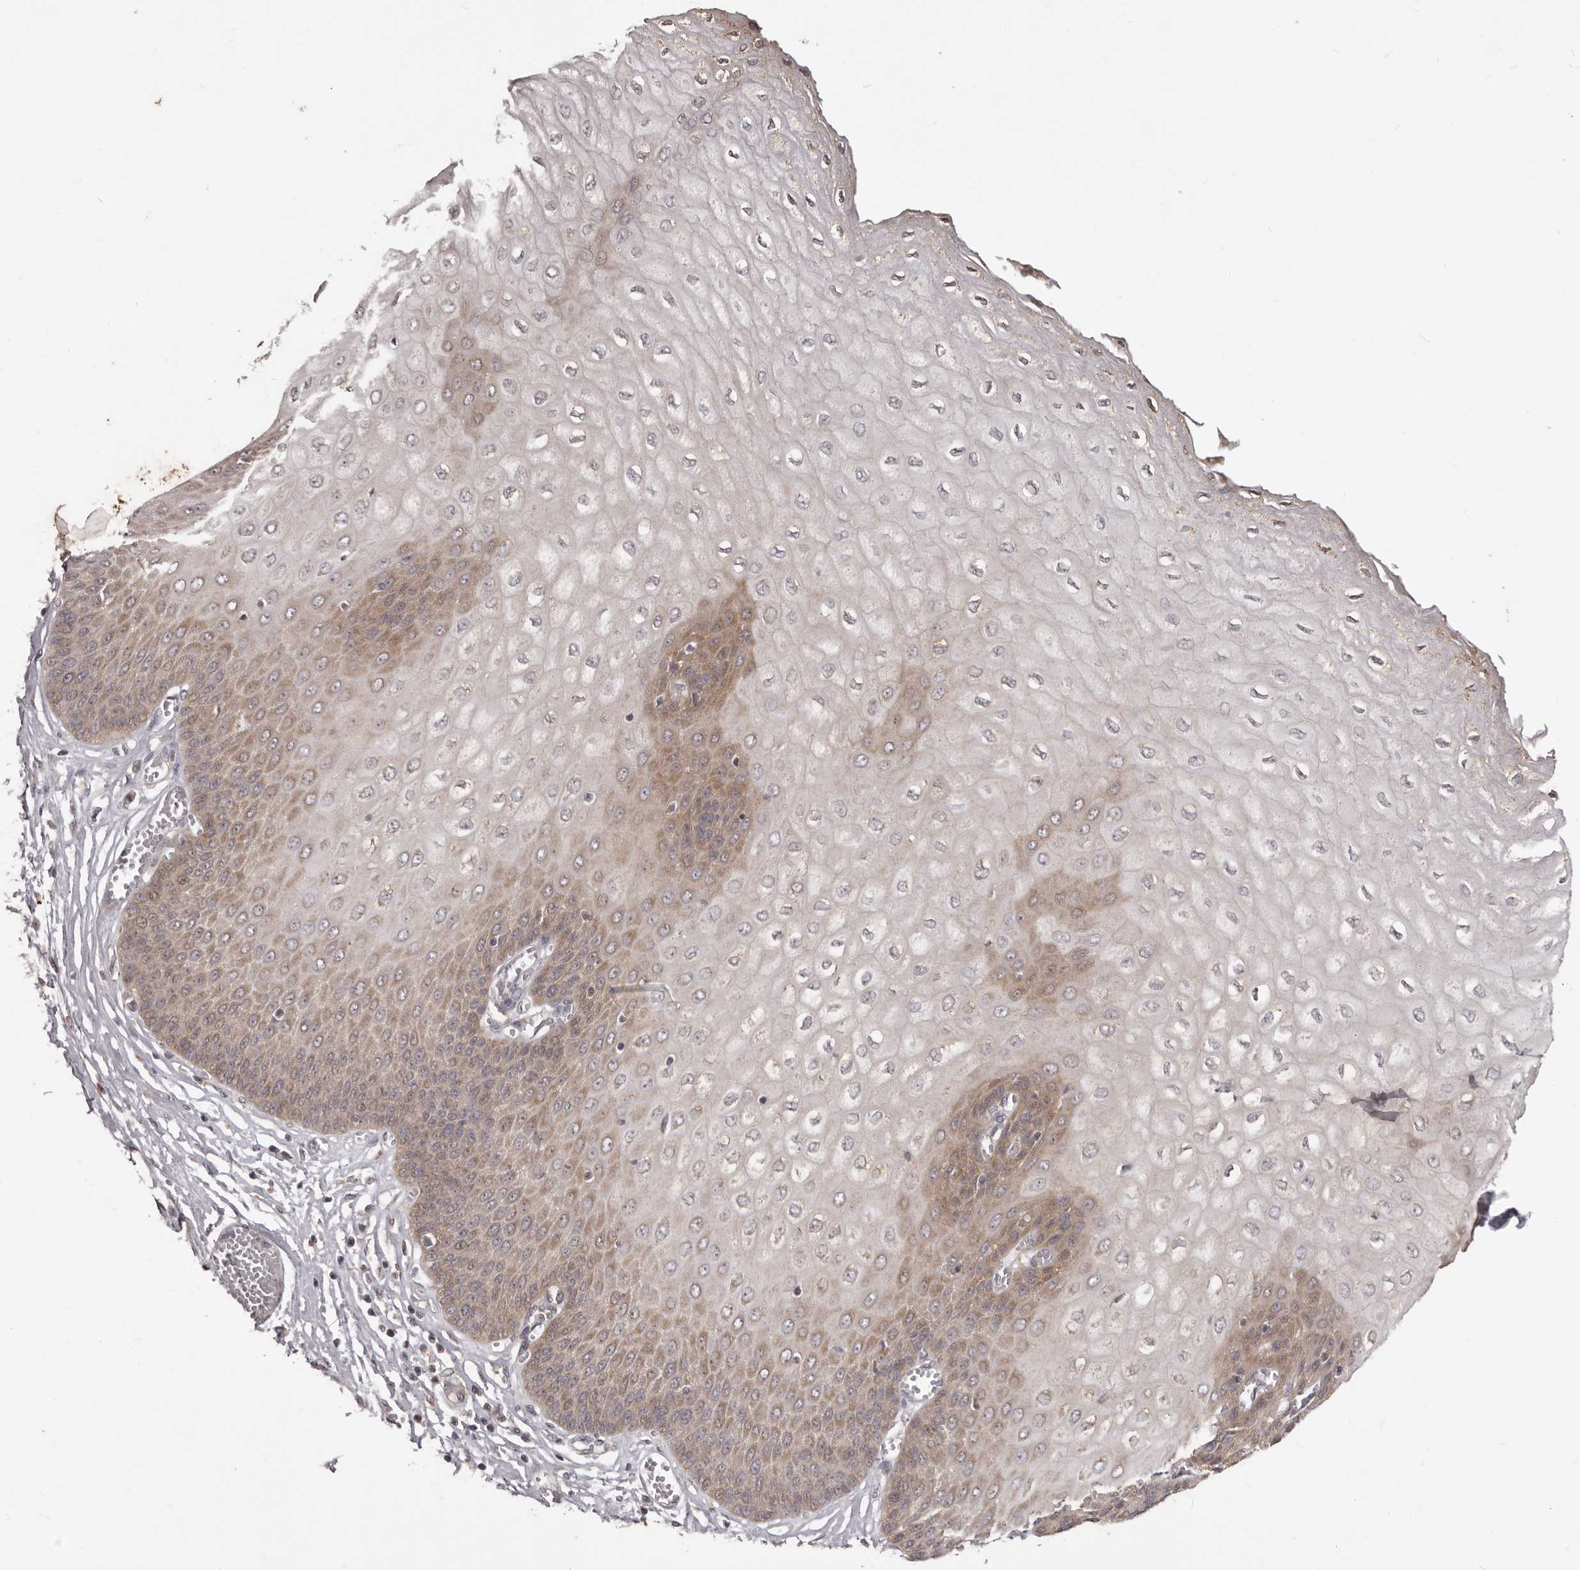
{"staining": {"intensity": "moderate", "quantity": "25%-75%", "location": "cytoplasmic/membranous,nuclear"}, "tissue": "esophagus", "cell_type": "Squamous epithelial cells", "image_type": "normal", "snomed": [{"axis": "morphology", "description": "Normal tissue, NOS"}, {"axis": "topography", "description": "Esophagus"}], "caption": "Immunohistochemistry staining of normal esophagus, which demonstrates medium levels of moderate cytoplasmic/membranous,nuclear staining in about 25%-75% of squamous epithelial cells indicating moderate cytoplasmic/membranous,nuclear protein staining. The staining was performed using DAB (brown) for protein detection and nuclei were counterstained in hematoxylin (blue).", "gene": "MTO1", "patient": {"sex": "male", "age": 60}}